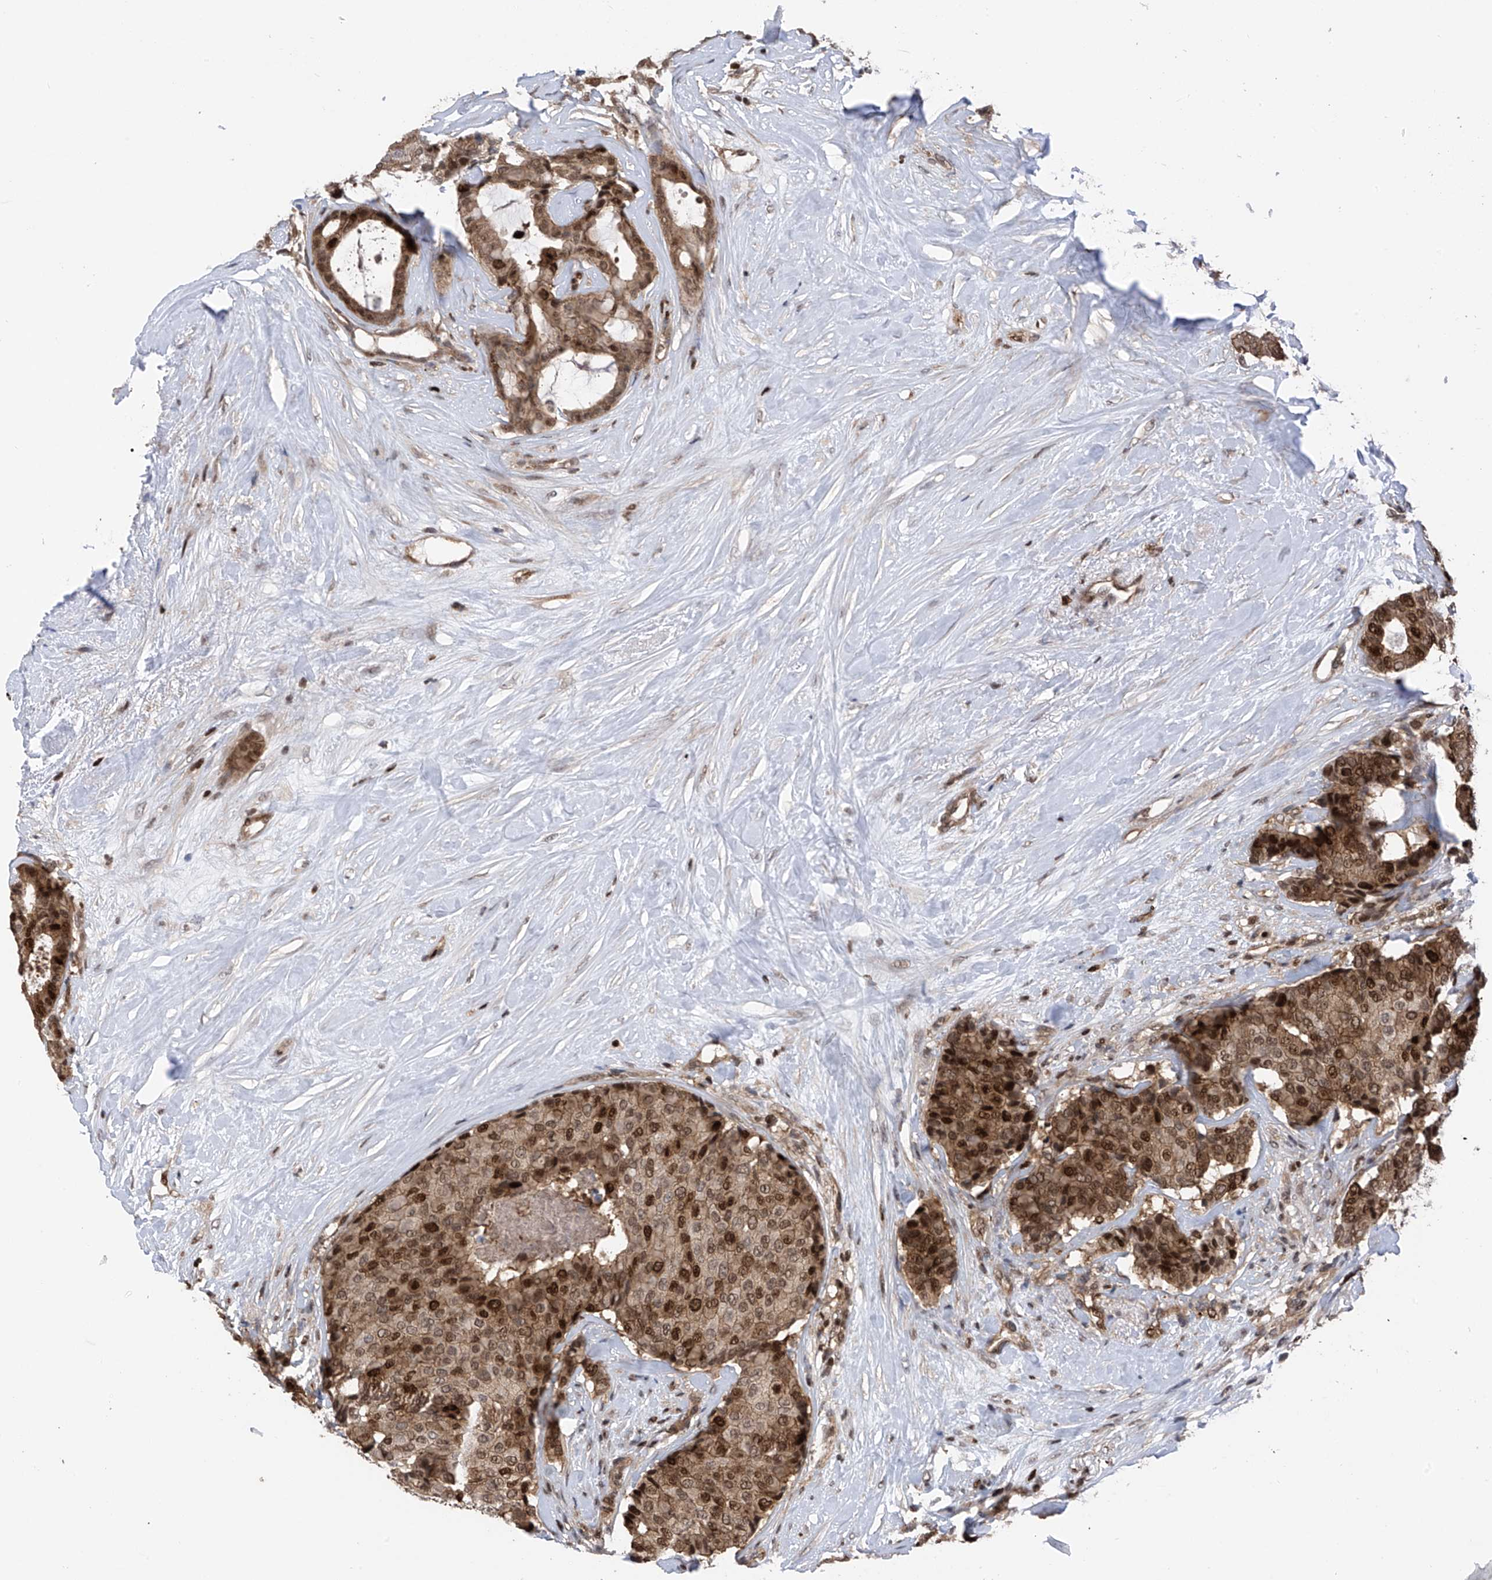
{"staining": {"intensity": "strong", "quantity": "25%-75%", "location": "cytoplasmic/membranous,nuclear"}, "tissue": "breast cancer", "cell_type": "Tumor cells", "image_type": "cancer", "snomed": [{"axis": "morphology", "description": "Duct carcinoma"}, {"axis": "topography", "description": "Breast"}], "caption": "This is a histology image of immunohistochemistry staining of breast cancer (infiltrating ductal carcinoma), which shows strong positivity in the cytoplasmic/membranous and nuclear of tumor cells.", "gene": "DNAJC9", "patient": {"sex": "female", "age": 75}}